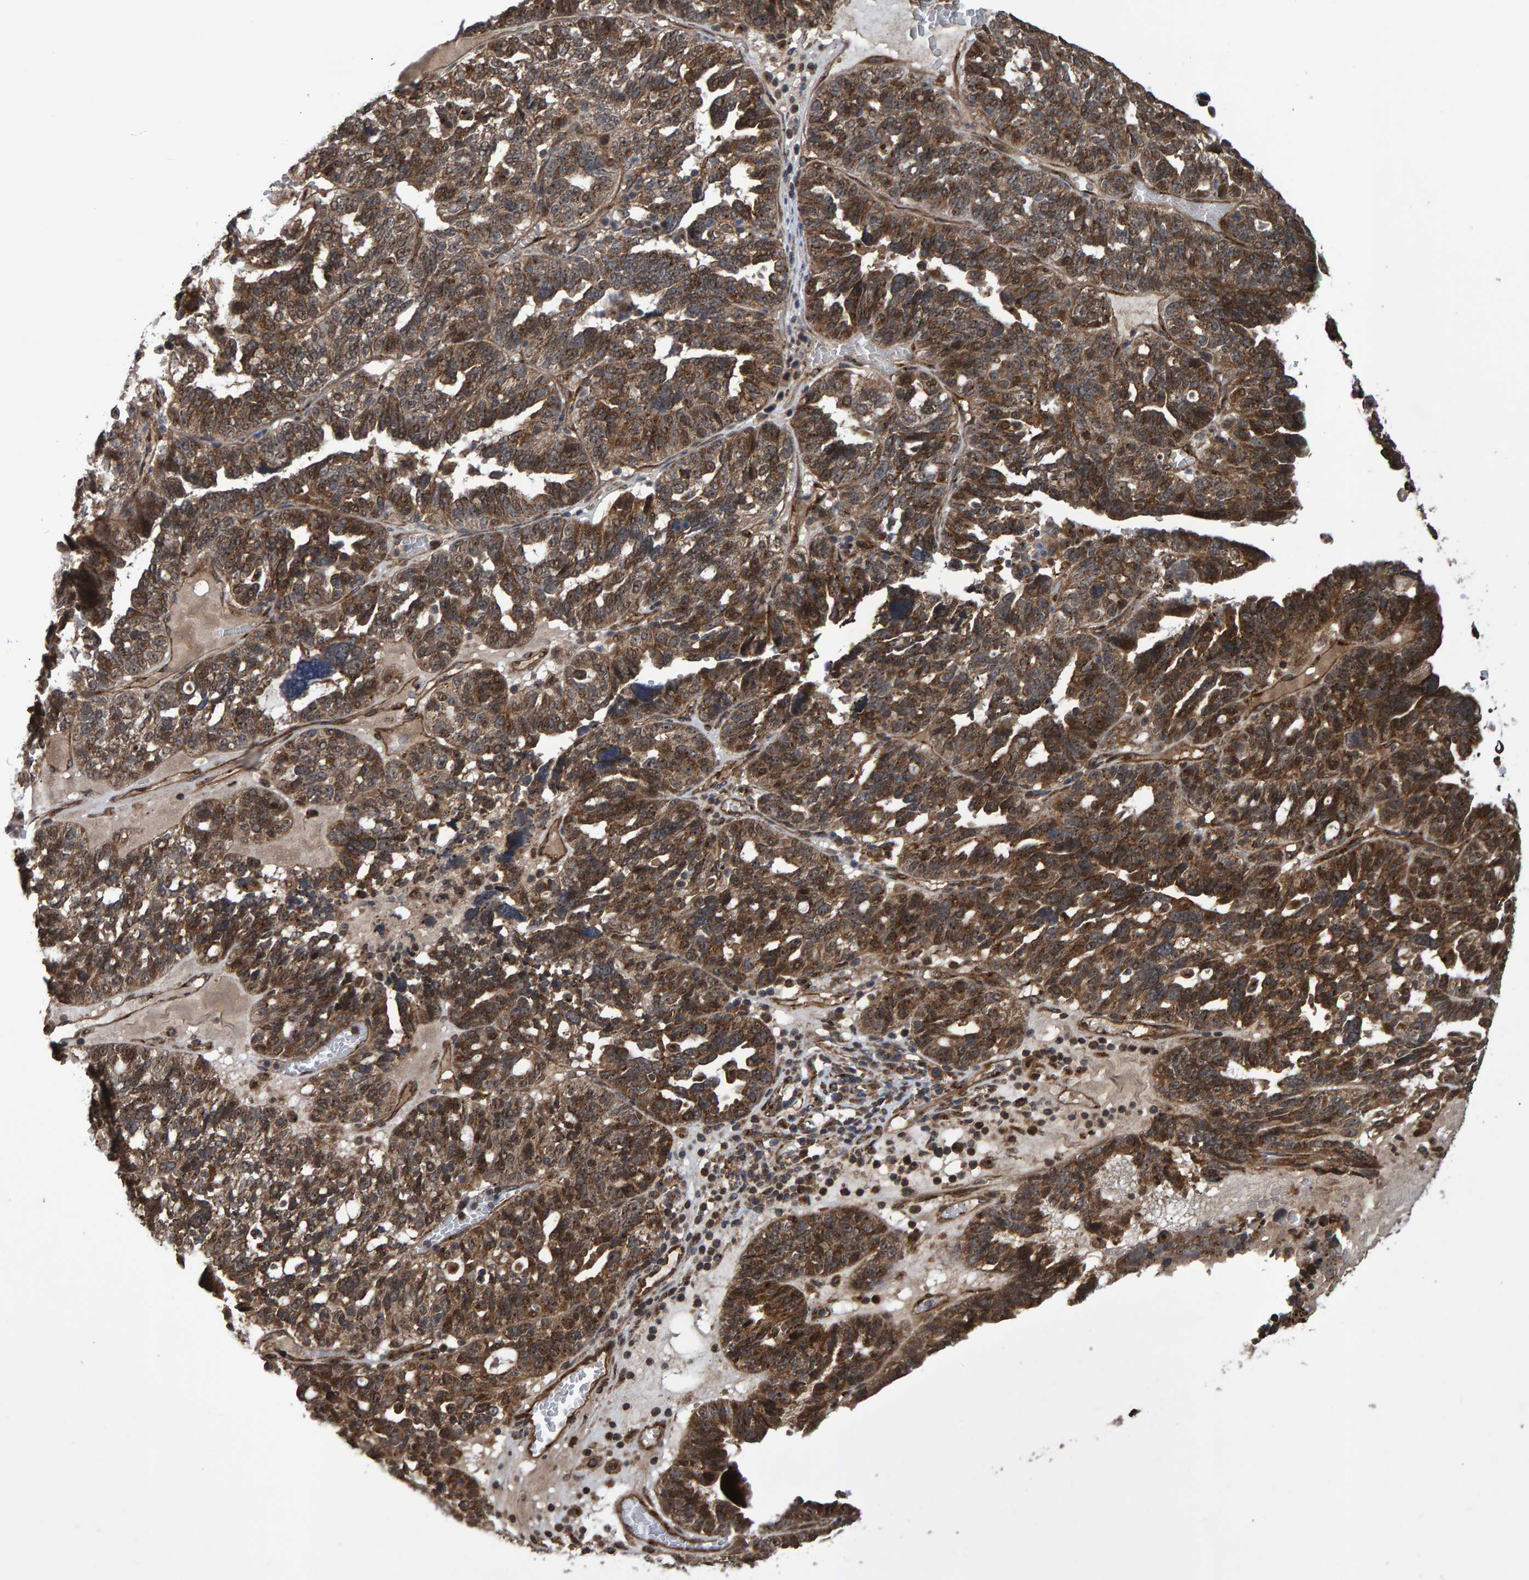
{"staining": {"intensity": "moderate", "quantity": ">75%", "location": "cytoplasmic/membranous,nuclear"}, "tissue": "ovarian cancer", "cell_type": "Tumor cells", "image_type": "cancer", "snomed": [{"axis": "morphology", "description": "Cystadenocarcinoma, serous, NOS"}, {"axis": "topography", "description": "Ovary"}], "caption": "Immunohistochemical staining of human serous cystadenocarcinoma (ovarian) exhibits moderate cytoplasmic/membranous and nuclear protein staining in approximately >75% of tumor cells.", "gene": "TRIM68", "patient": {"sex": "female", "age": 59}}